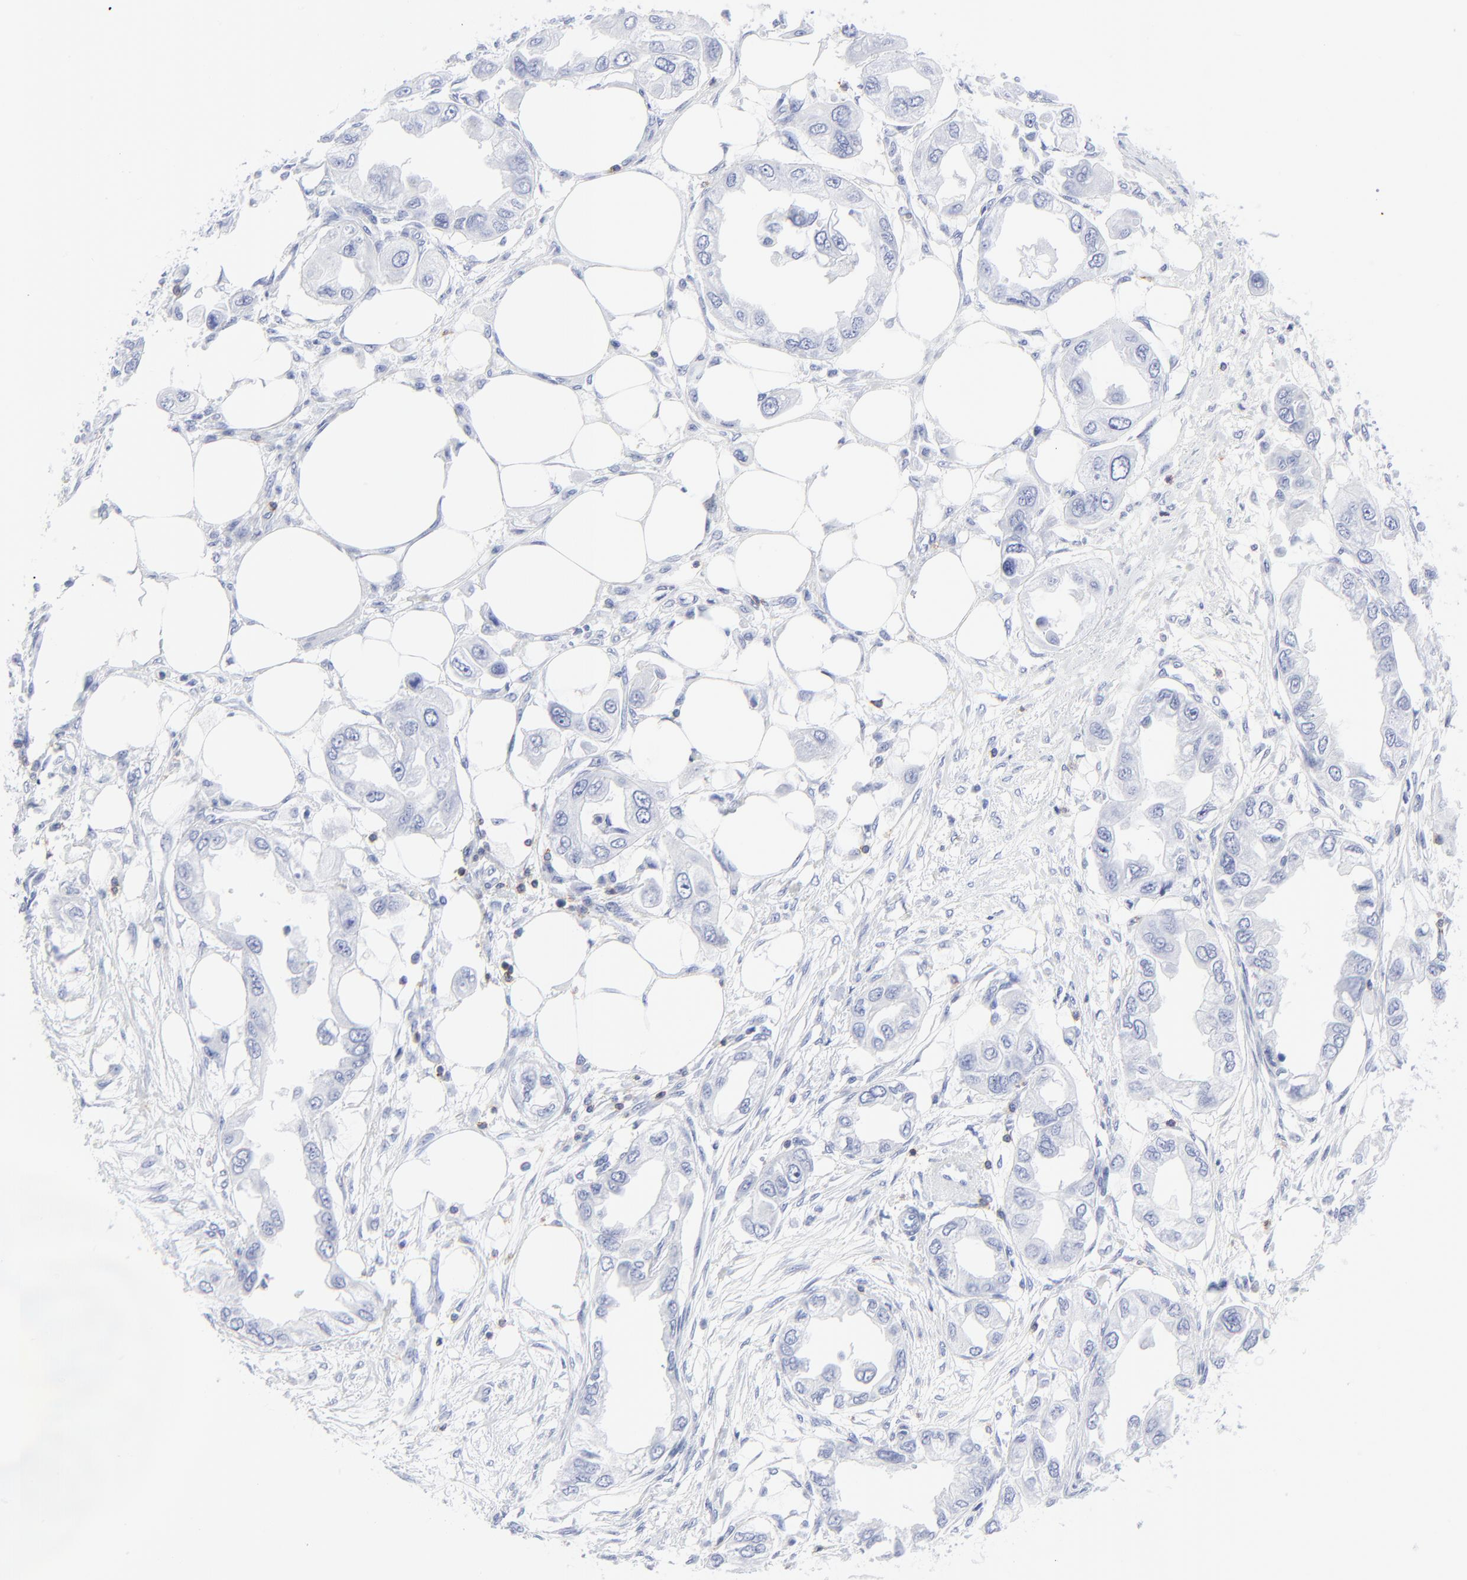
{"staining": {"intensity": "negative", "quantity": "none", "location": "none"}, "tissue": "endometrial cancer", "cell_type": "Tumor cells", "image_type": "cancer", "snomed": [{"axis": "morphology", "description": "Adenocarcinoma, NOS"}, {"axis": "topography", "description": "Endometrium"}], "caption": "This is a photomicrograph of immunohistochemistry staining of adenocarcinoma (endometrial), which shows no positivity in tumor cells. The staining is performed using DAB brown chromogen with nuclei counter-stained in using hematoxylin.", "gene": "LCK", "patient": {"sex": "female", "age": 67}}